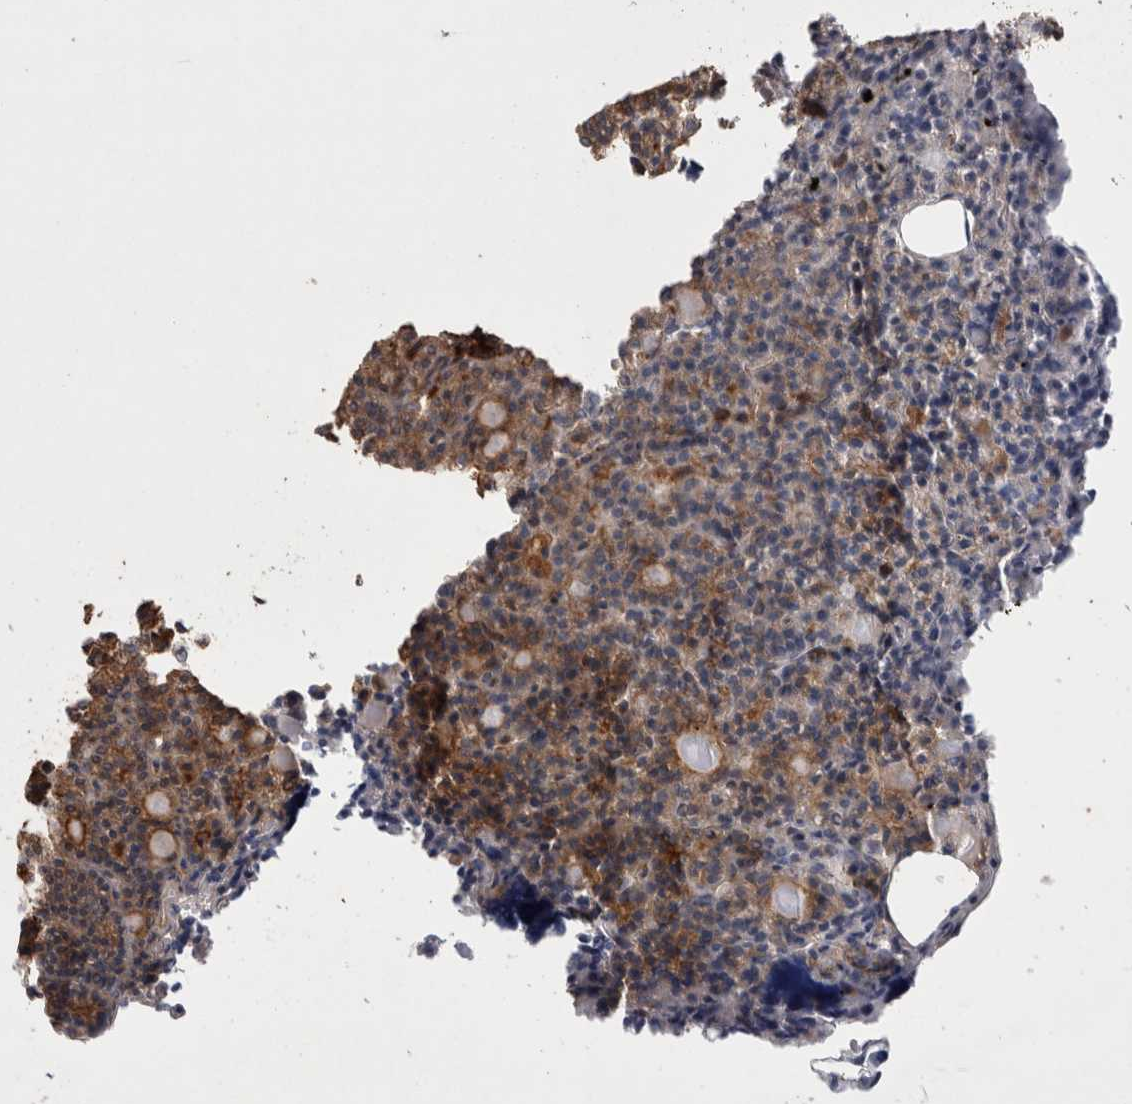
{"staining": {"intensity": "moderate", "quantity": "25%-75%", "location": "cytoplasmic/membranous"}, "tissue": "parathyroid gland", "cell_type": "Glandular cells", "image_type": "normal", "snomed": [{"axis": "morphology", "description": "Normal tissue, NOS"}, {"axis": "morphology", "description": "Adenoma, NOS"}, {"axis": "topography", "description": "Parathyroid gland"}], "caption": "Immunohistochemistry (IHC) photomicrograph of benign parathyroid gland stained for a protein (brown), which shows medium levels of moderate cytoplasmic/membranous positivity in about 25%-75% of glandular cells.", "gene": "GPER1", "patient": {"sex": "female", "age": 57}}